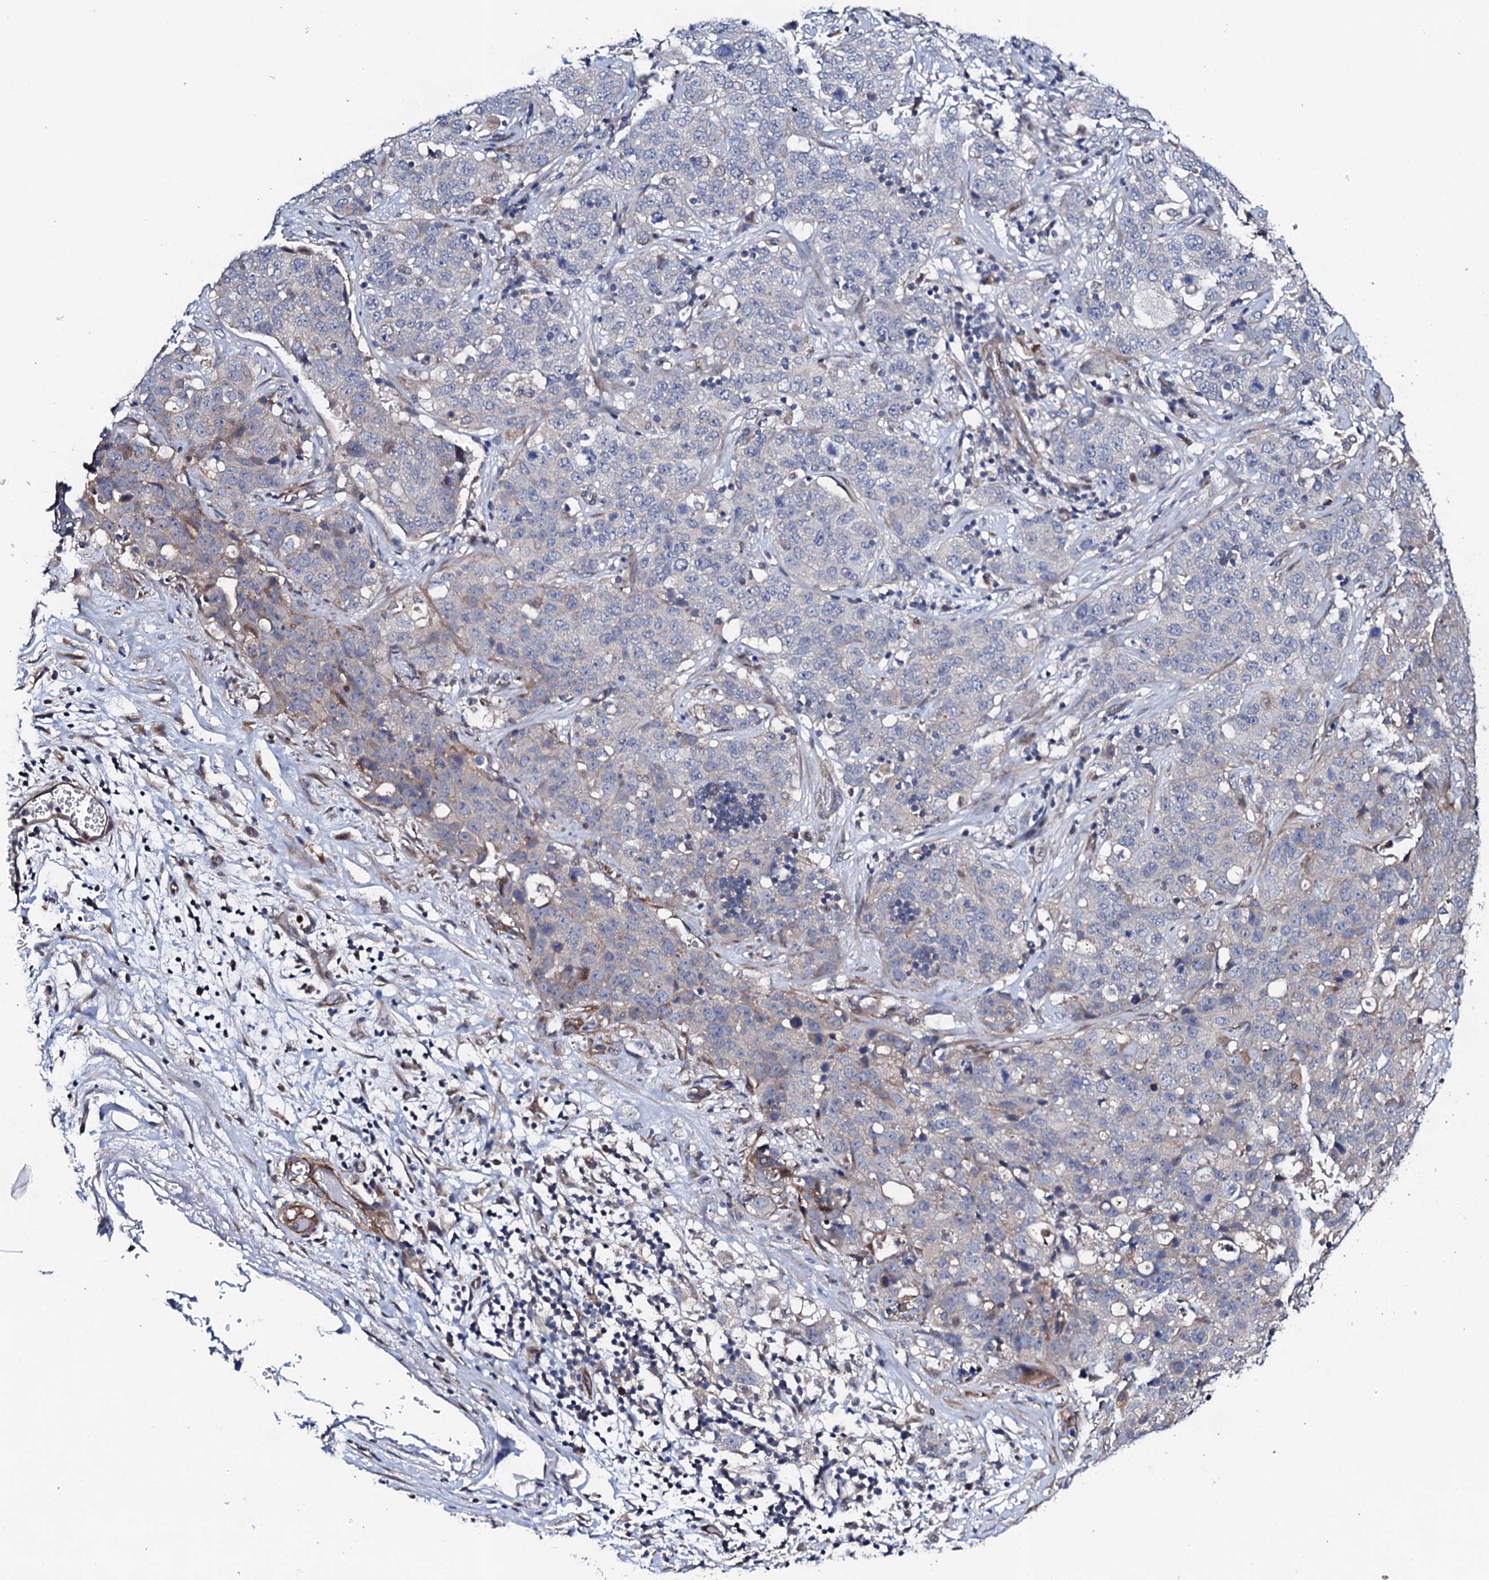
{"staining": {"intensity": "negative", "quantity": "none", "location": "none"}, "tissue": "stomach cancer", "cell_type": "Tumor cells", "image_type": "cancer", "snomed": [{"axis": "morphology", "description": "Normal tissue, NOS"}, {"axis": "morphology", "description": "Adenocarcinoma, NOS"}, {"axis": "topography", "description": "Lymph node"}, {"axis": "topography", "description": "Stomach"}], "caption": "Protein analysis of stomach cancer (adenocarcinoma) reveals no significant expression in tumor cells.", "gene": "CIAO2A", "patient": {"sex": "male", "age": 48}}